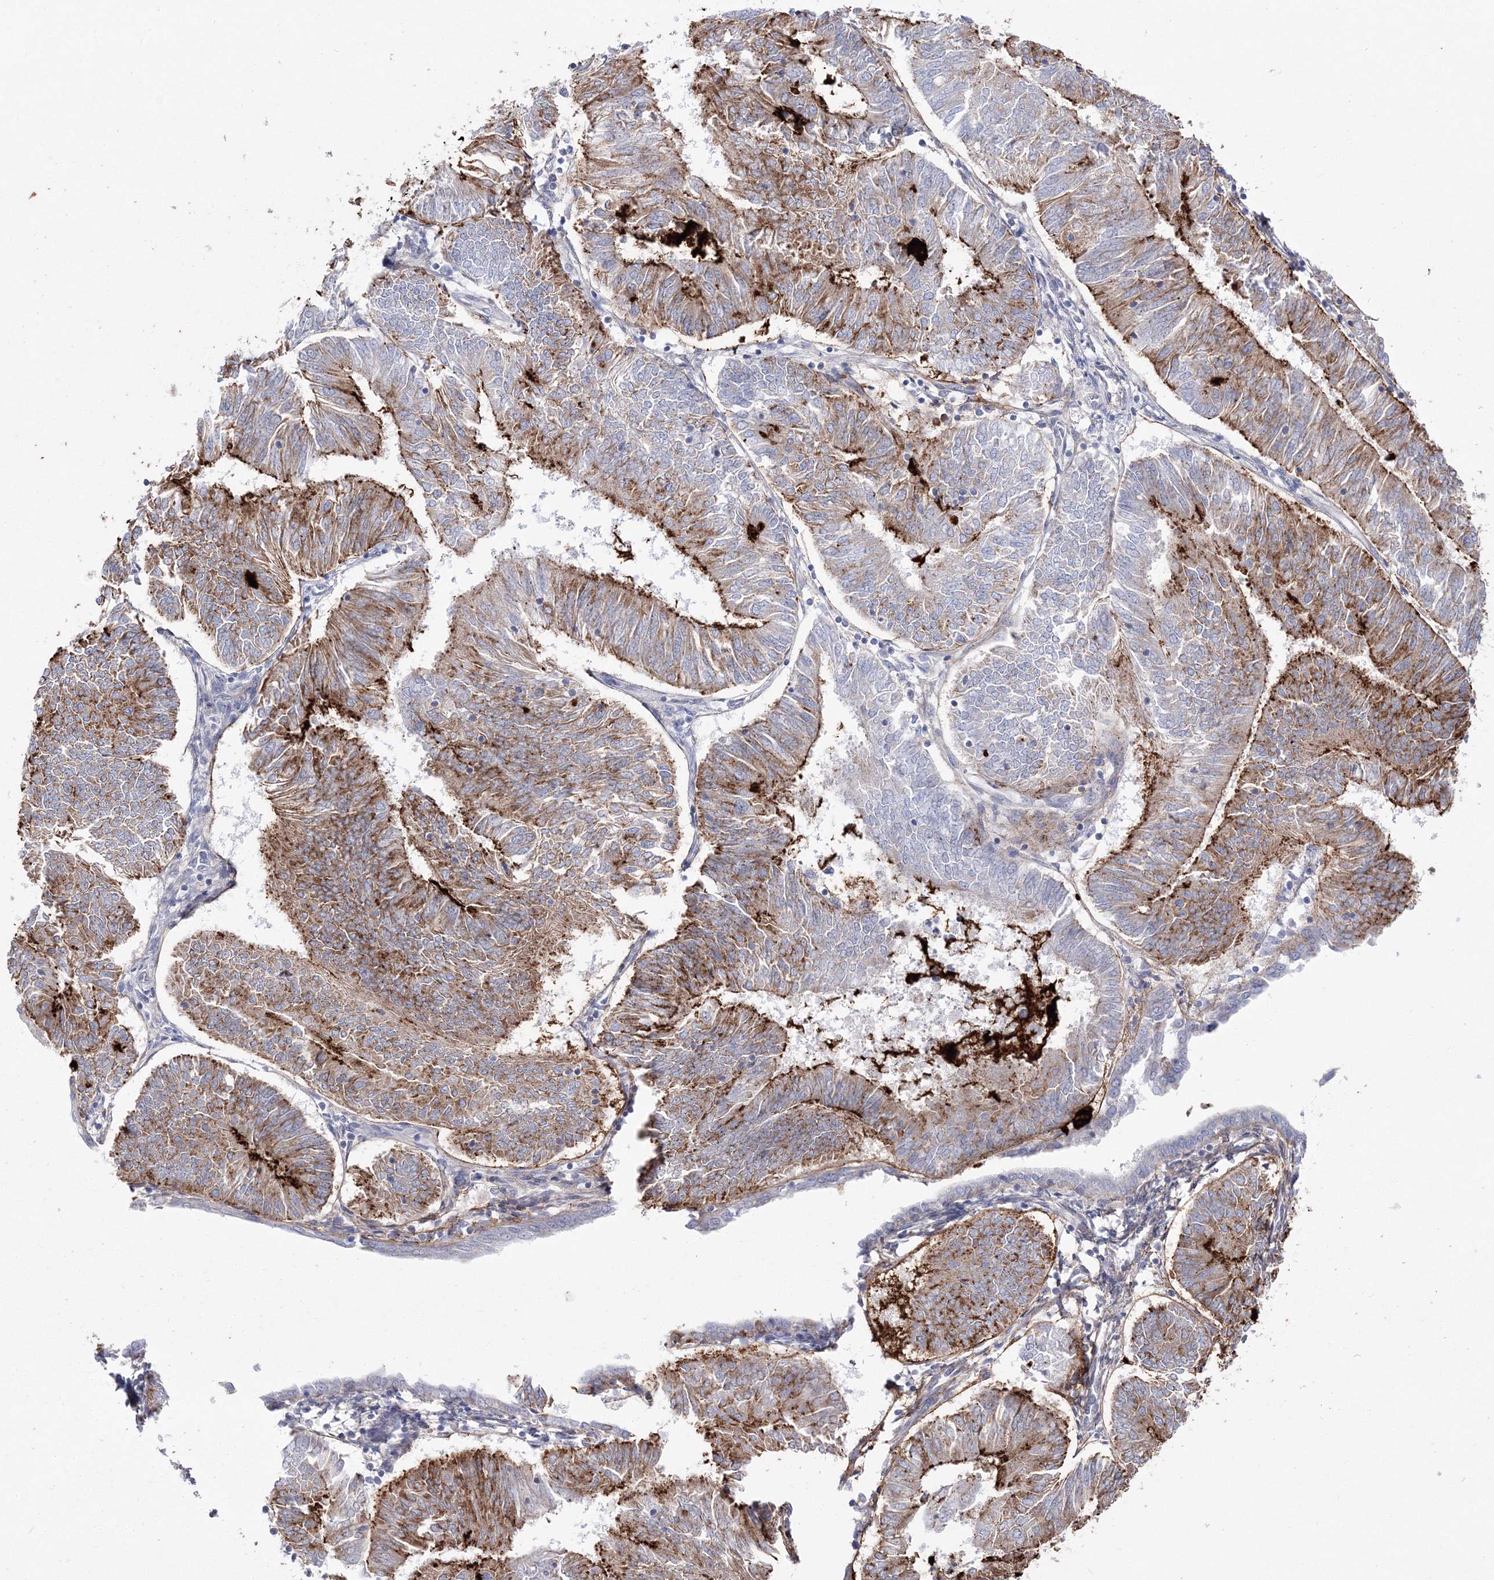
{"staining": {"intensity": "moderate", "quantity": ">75%", "location": "cytoplasmic/membranous"}, "tissue": "endometrial cancer", "cell_type": "Tumor cells", "image_type": "cancer", "snomed": [{"axis": "morphology", "description": "Adenocarcinoma, NOS"}, {"axis": "topography", "description": "Endometrium"}], "caption": "Immunohistochemistry (IHC) (DAB) staining of human endometrial cancer exhibits moderate cytoplasmic/membranous protein expression in about >75% of tumor cells.", "gene": "ARHGAP32", "patient": {"sex": "female", "age": 58}}